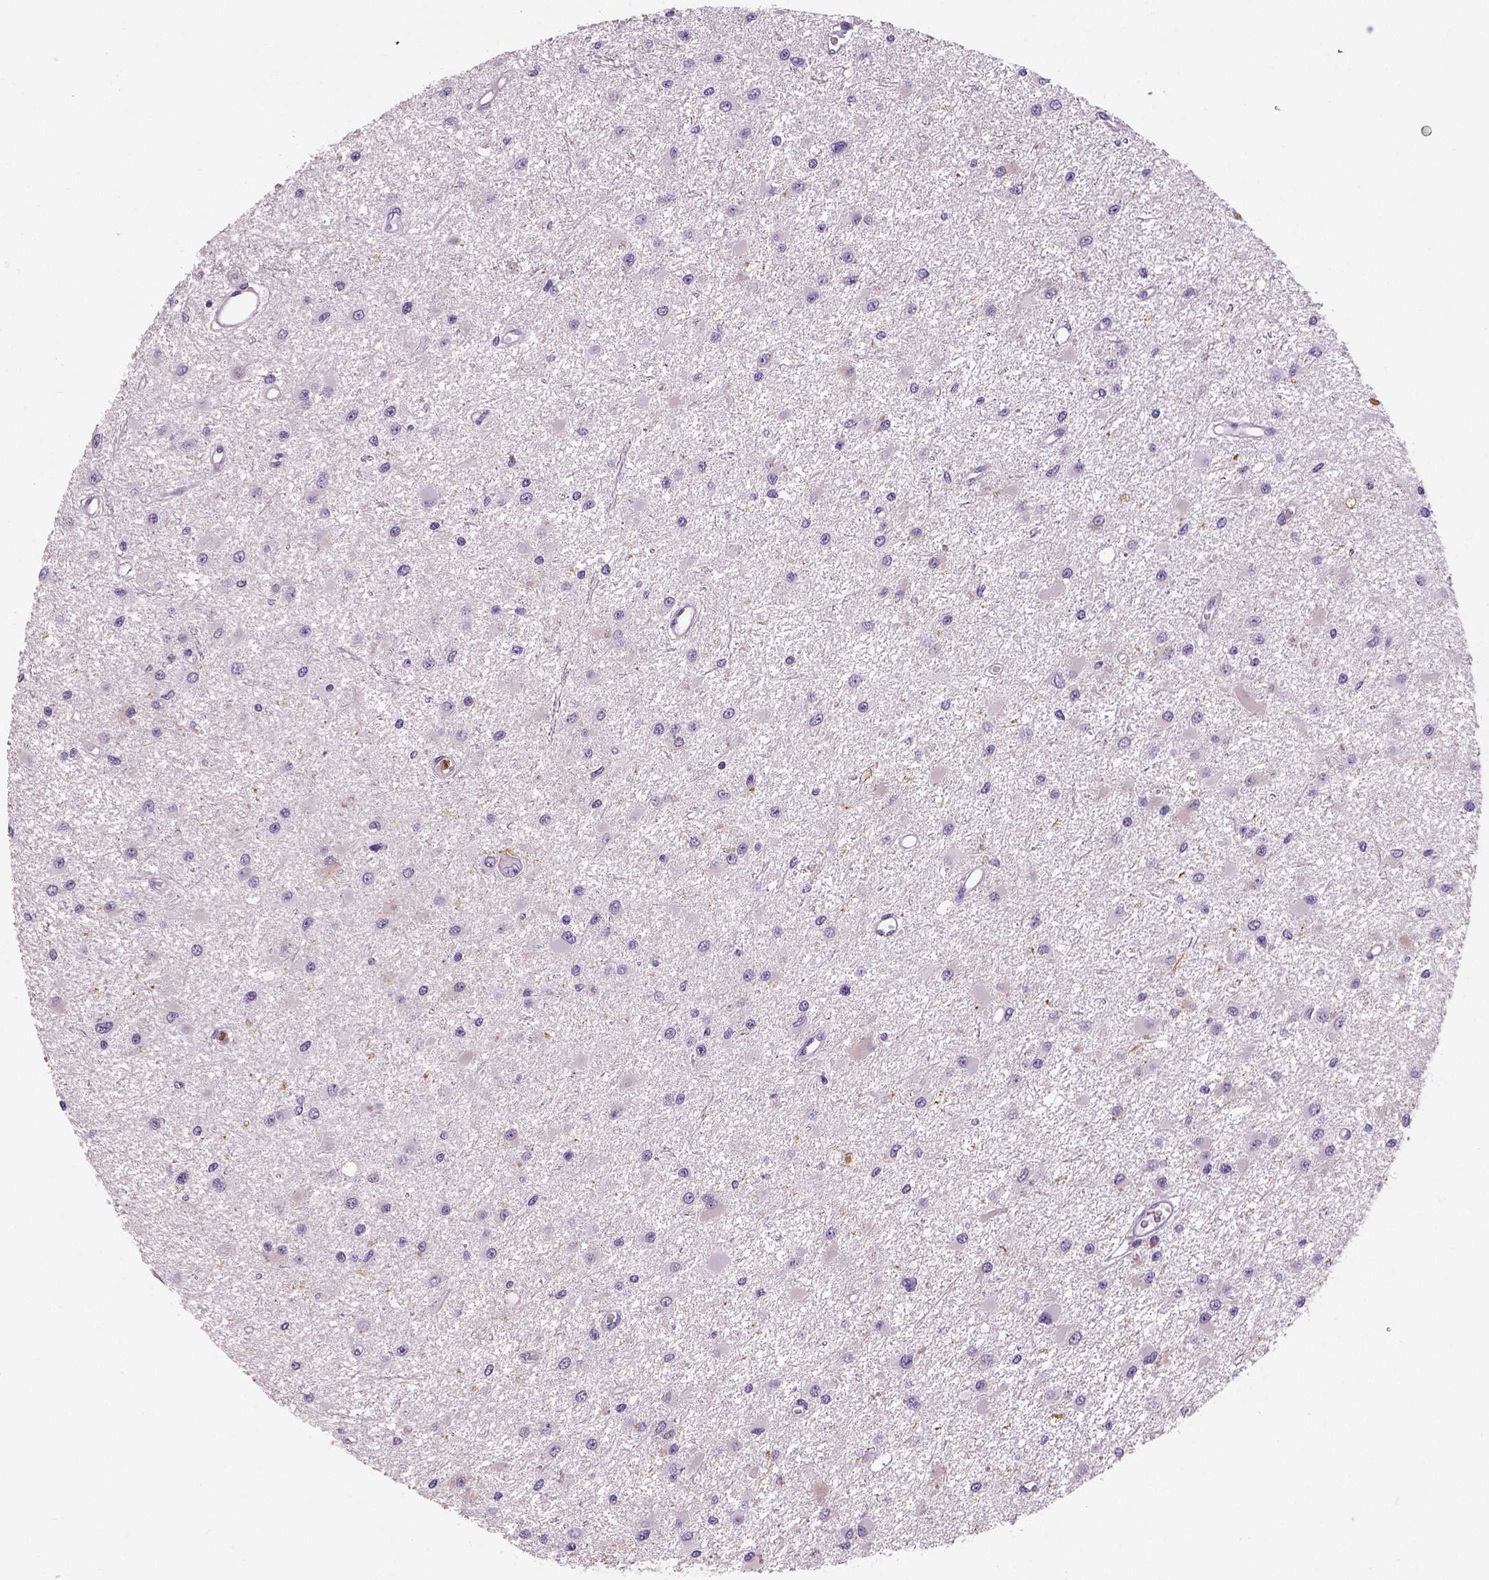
{"staining": {"intensity": "negative", "quantity": "none", "location": "none"}, "tissue": "glioma", "cell_type": "Tumor cells", "image_type": "cancer", "snomed": [{"axis": "morphology", "description": "Glioma, malignant, High grade"}, {"axis": "topography", "description": "Brain"}], "caption": "Immunohistochemistry (IHC) histopathology image of malignant glioma (high-grade) stained for a protein (brown), which exhibits no staining in tumor cells.", "gene": "NECAB2", "patient": {"sex": "male", "age": 54}}